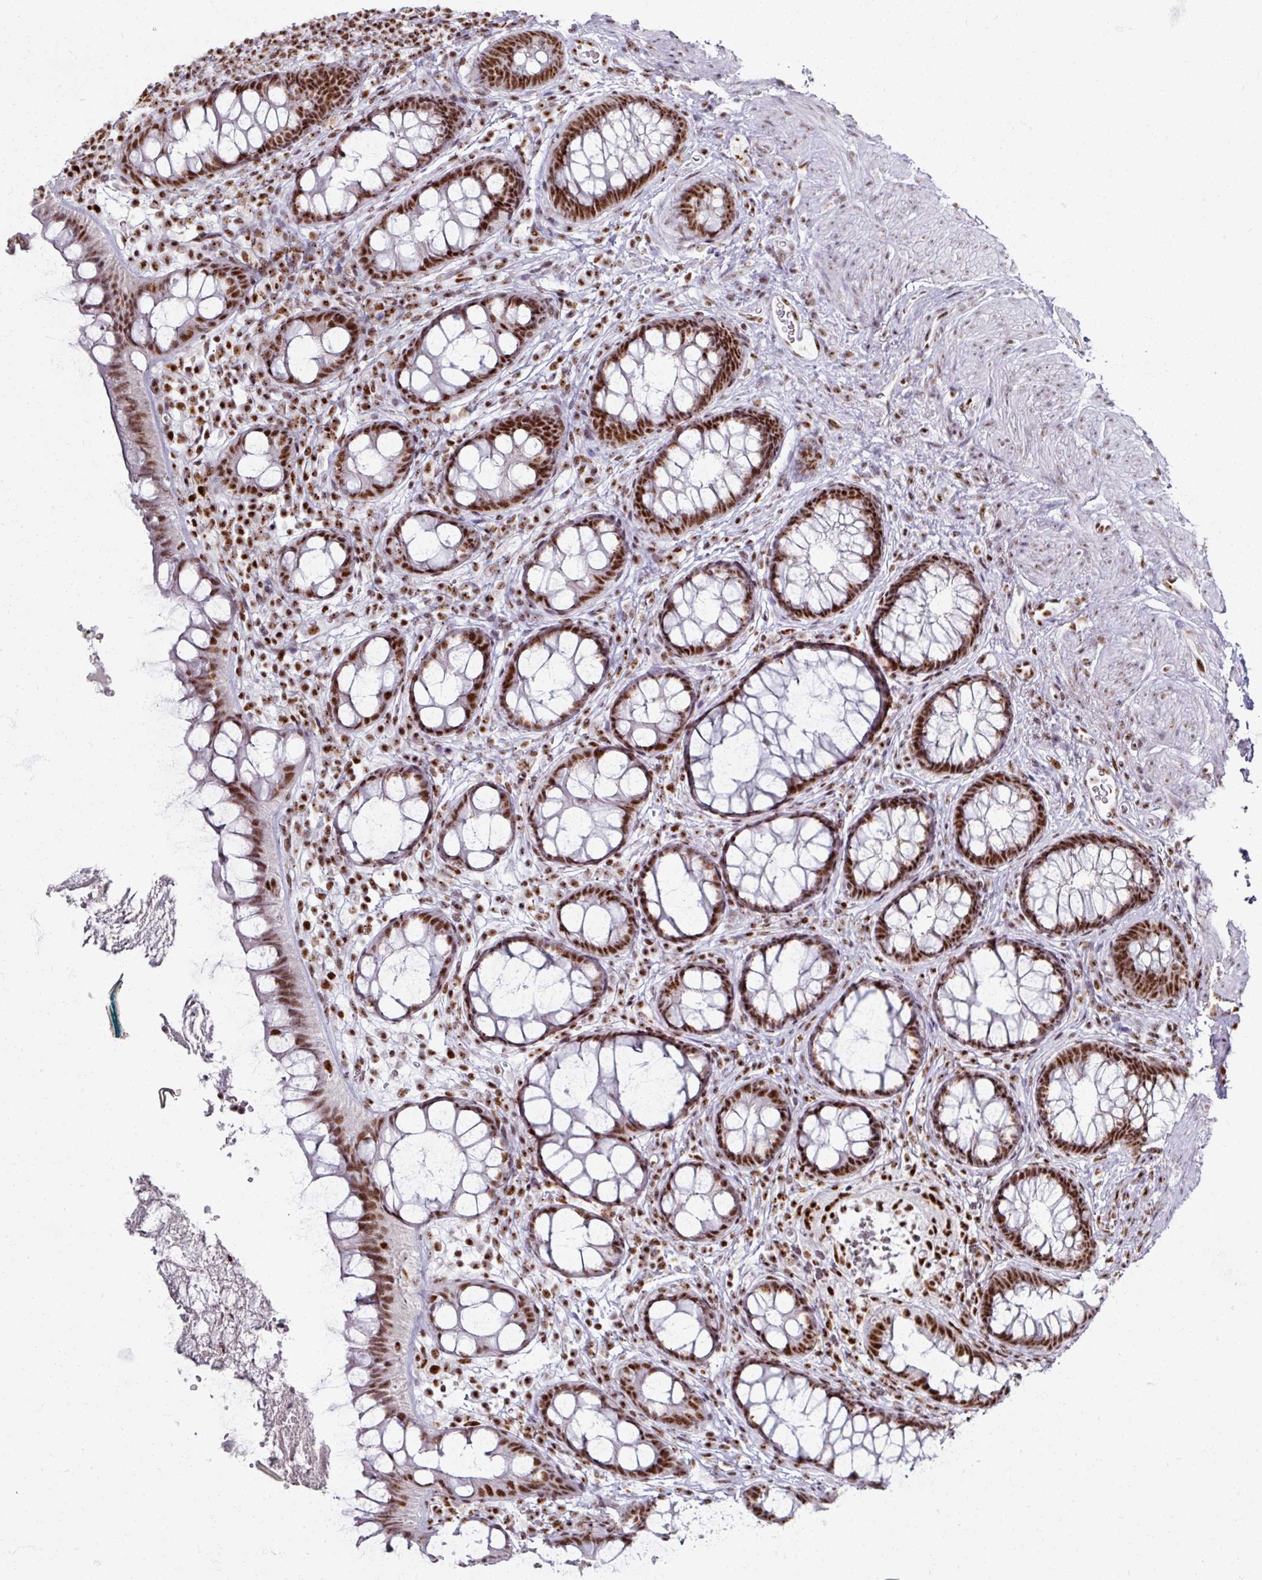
{"staining": {"intensity": "strong", "quantity": ">75%", "location": "nuclear"}, "tissue": "rectum", "cell_type": "Glandular cells", "image_type": "normal", "snomed": [{"axis": "morphology", "description": "Normal tissue, NOS"}, {"axis": "topography", "description": "Rectum"}, {"axis": "topography", "description": "Peripheral nerve tissue"}], "caption": "High-magnification brightfield microscopy of unremarkable rectum stained with DAB (brown) and counterstained with hematoxylin (blue). glandular cells exhibit strong nuclear staining is identified in approximately>75% of cells.", "gene": "ADAR", "patient": {"sex": "female", "age": 69}}